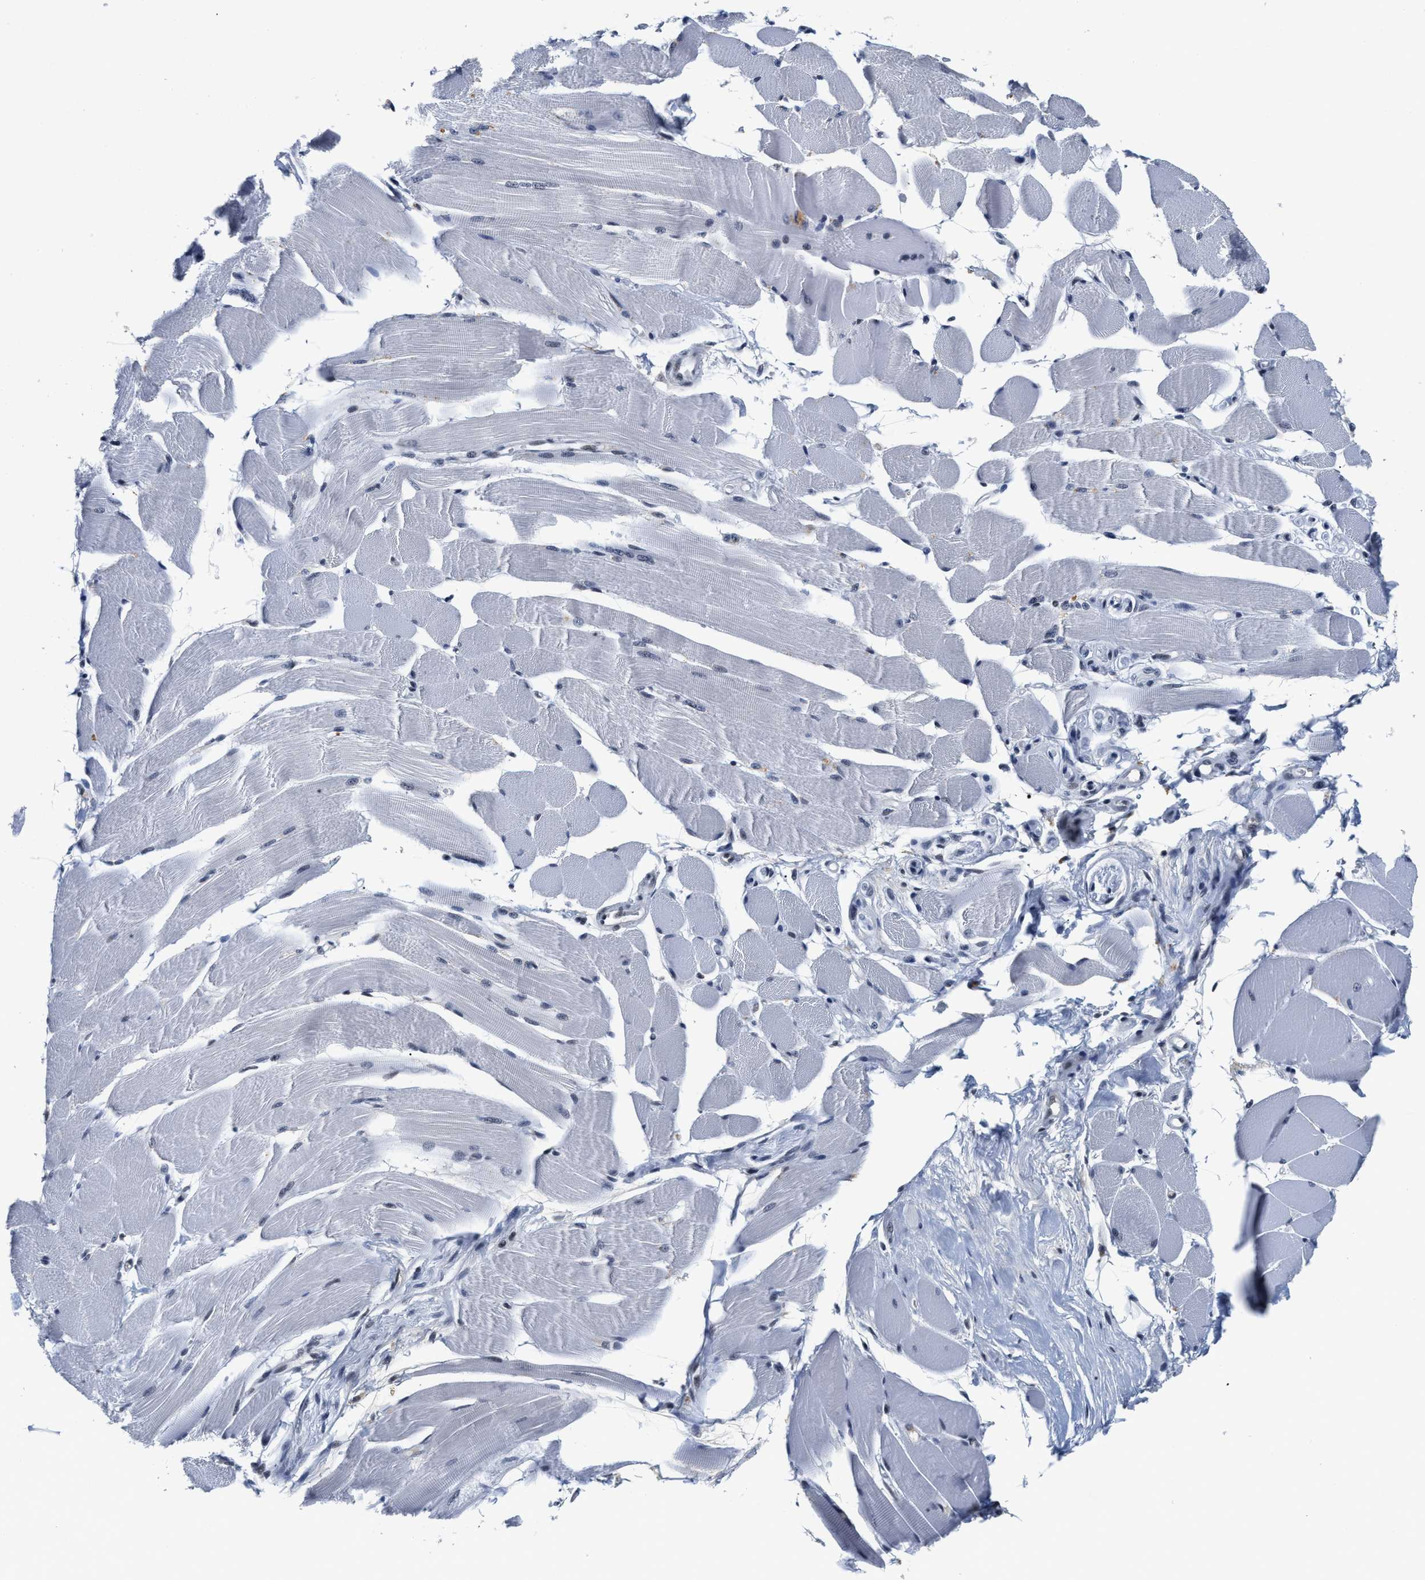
{"staining": {"intensity": "moderate", "quantity": "25%-75%", "location": "nuclear"}, "tissue": "skeletal muscle", "cell_type": "Myocytes", "image_type": "normal", "snomed": [{"axis": "morphology", "description": "Normal tissue, NOS"}, {"axis": "topography", "description": "Skeletal muscle"}, {"axis": "topography", "description": "Peripheral nerve tissue"}], "caption": "IHC of normal skeletal muscle shows medium levels of moderate nuclear positivity in about 25%-75% of myocytes.", "gene": "INIP", "patient": {"sex": "female", "age": 84}}